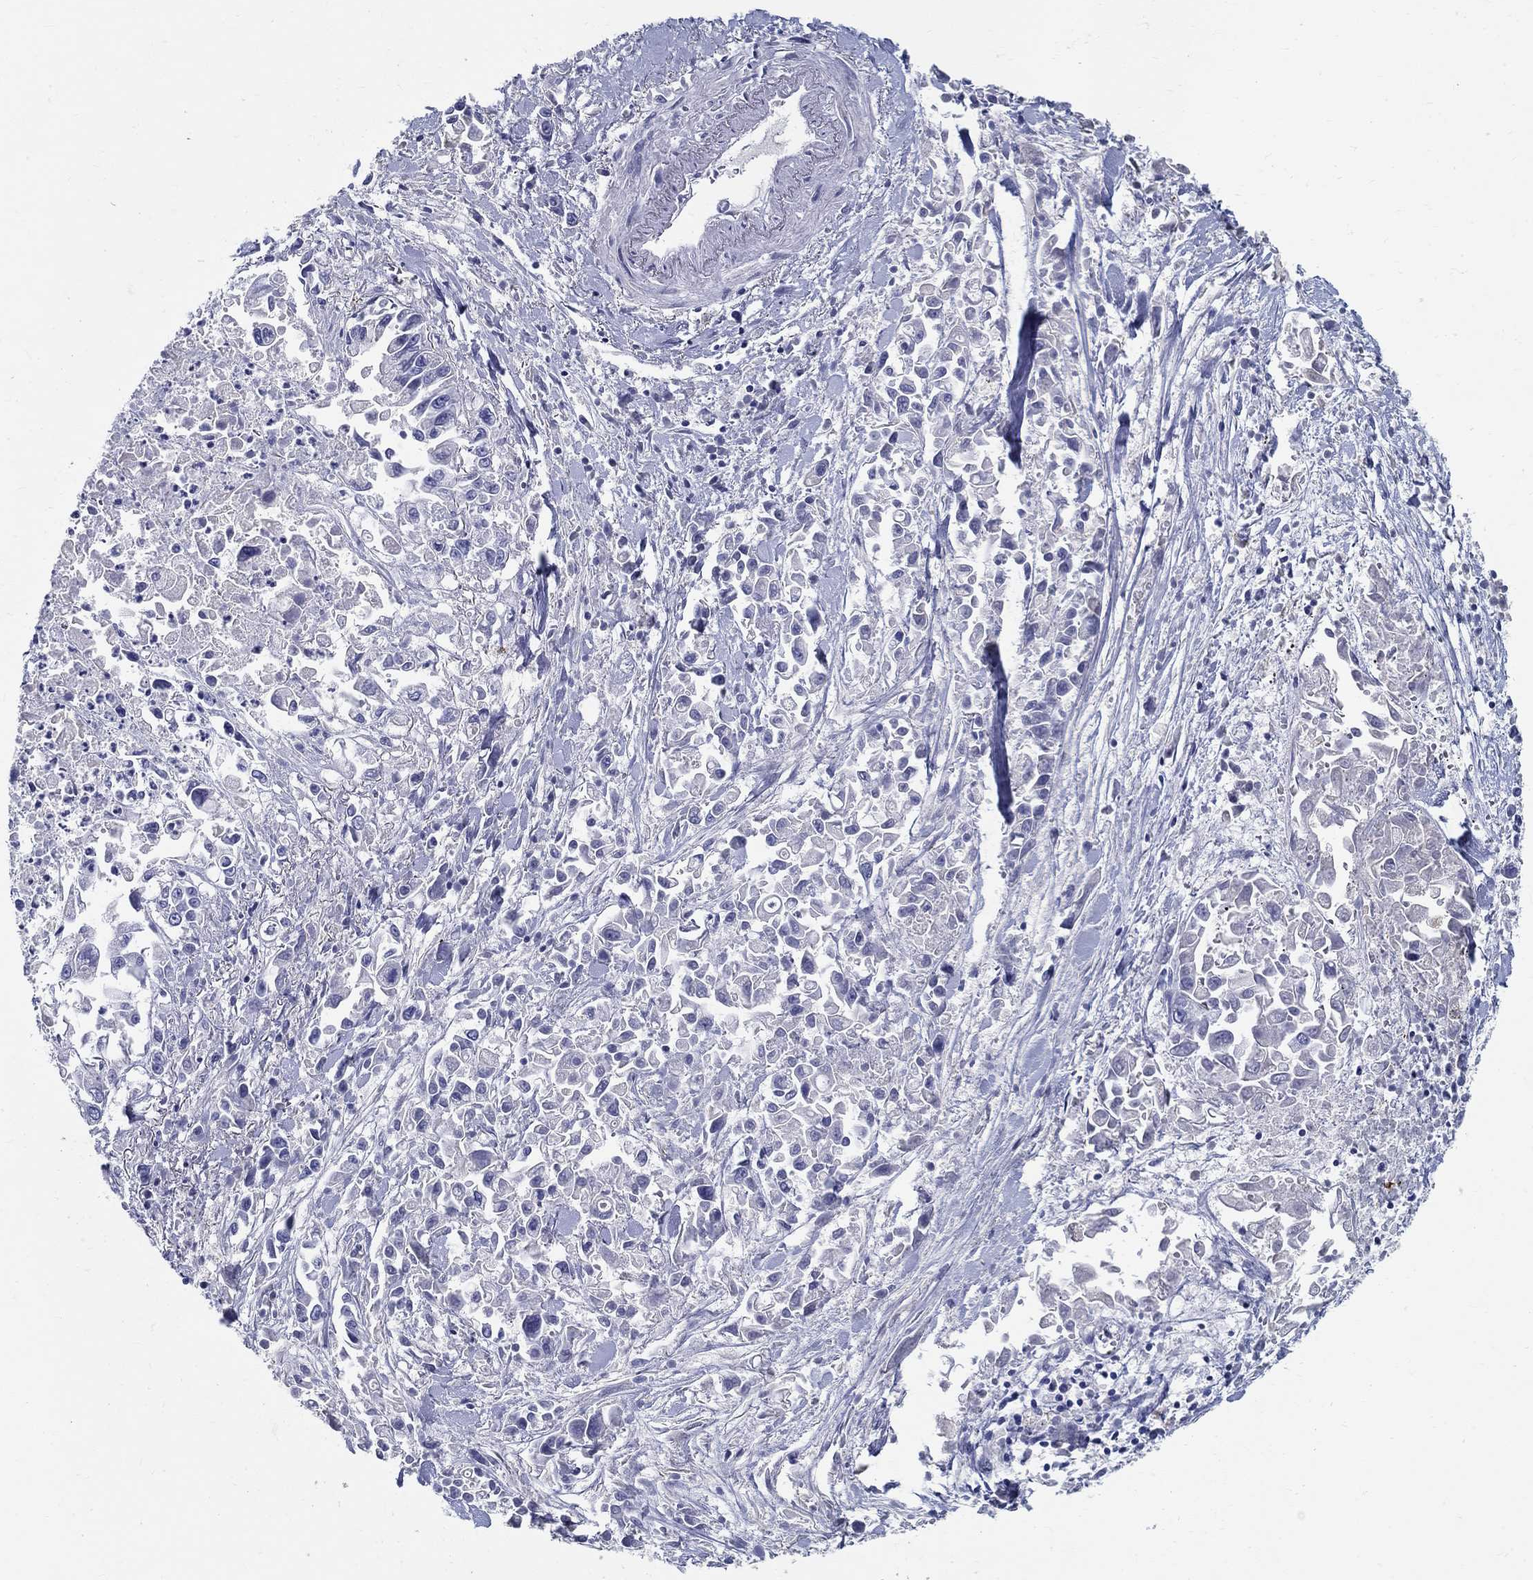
{"staining": {"intensity": "negative", "quantity": "none", "location": "none"}, "tissue": "pancreatic cancer", "cell_type": "Tumor cells", "image_type": "cancer", "snomed": [{"axis": "morphology", "description": "Adenocarcinoma, NOS"}, {"axis": "topography", "description": "Pancreas"}], "caption": "The image shows no significant expression in tumor cells of pancreatic adenocarcinoma.", "gene": "CRYGD", "patient": {"sex": "female", "age": 83}}